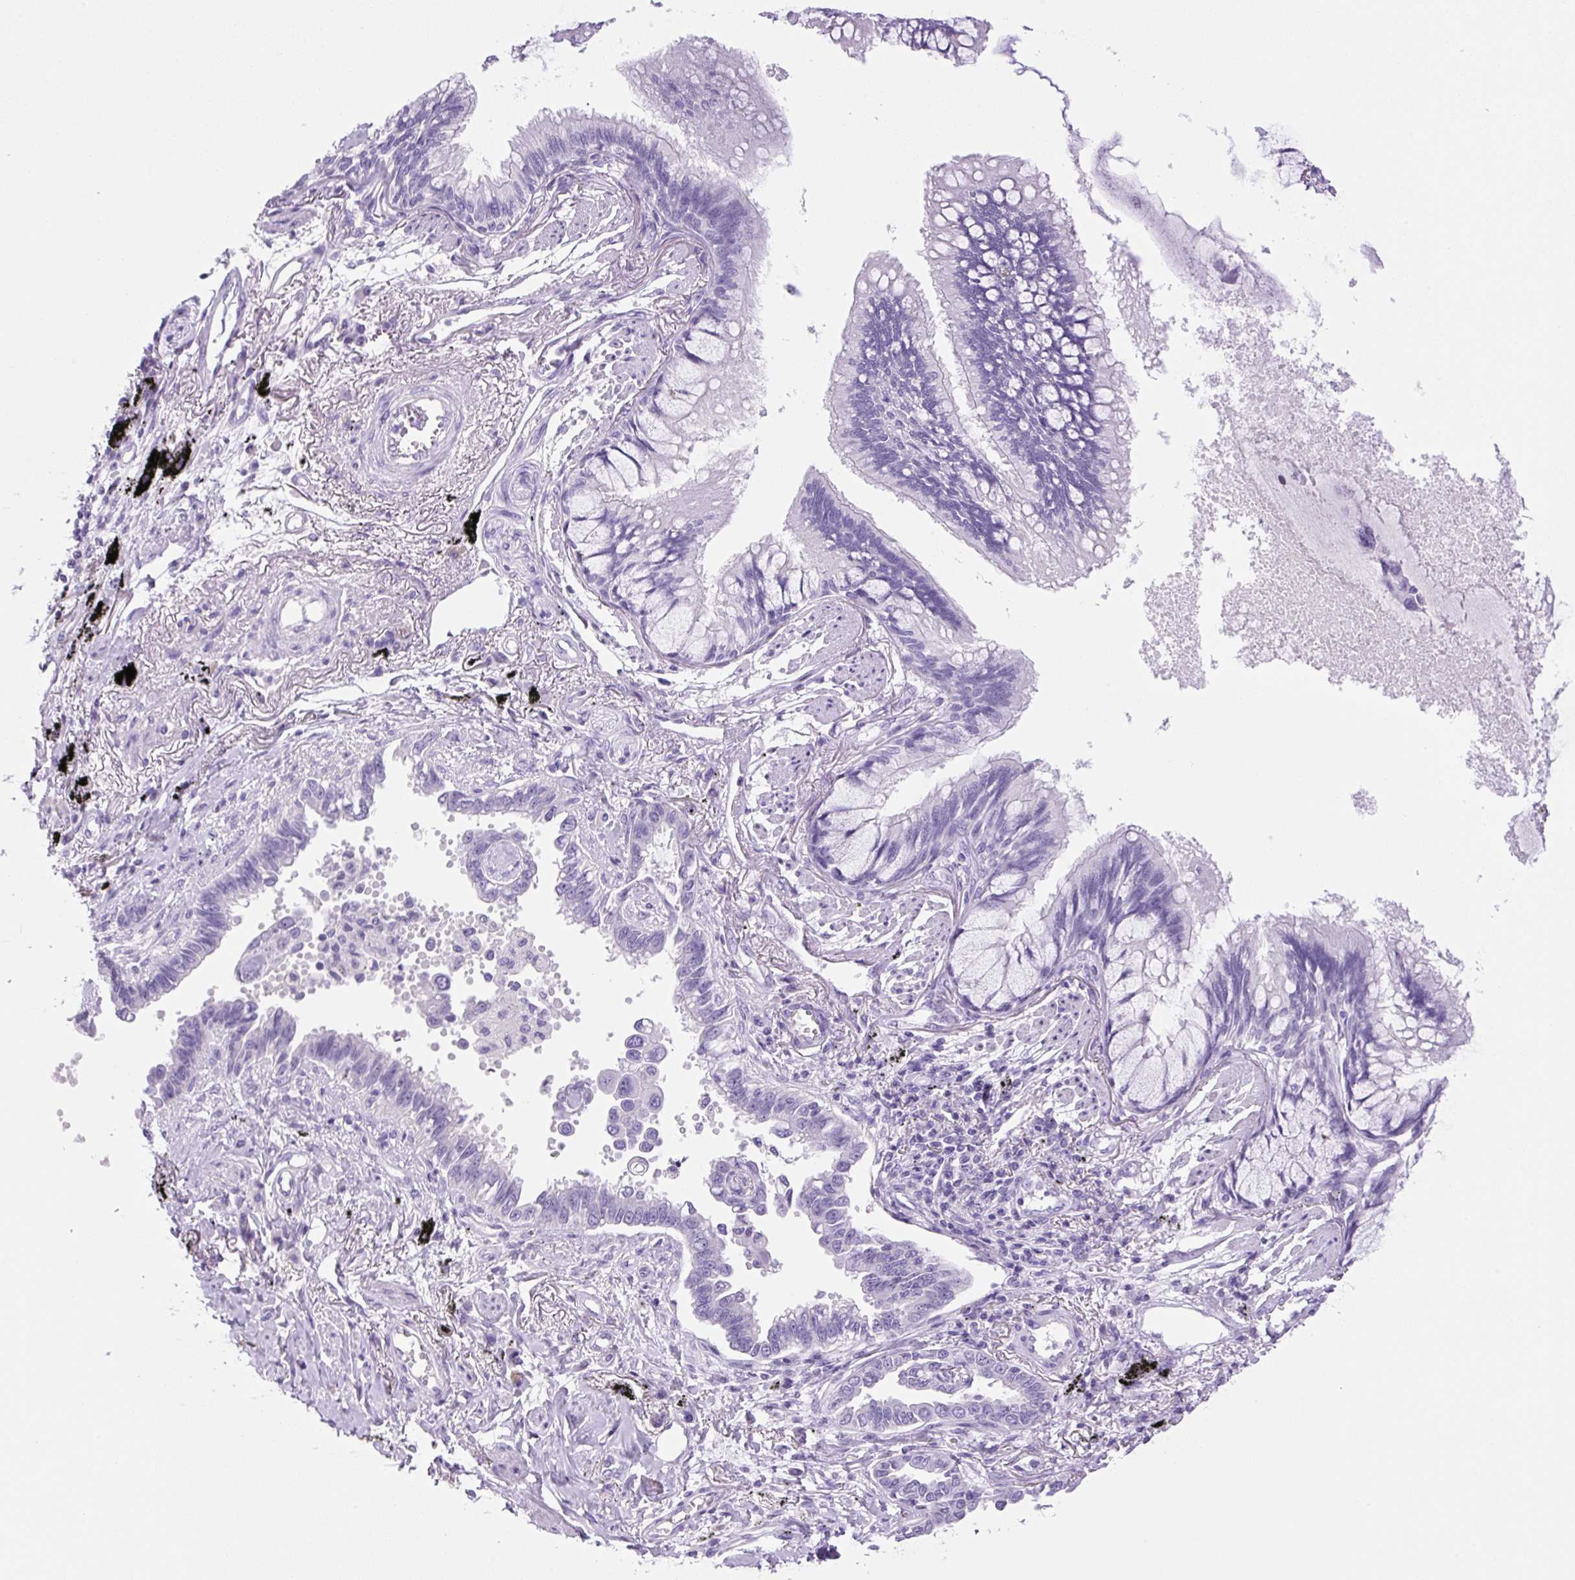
{"staining": {"intensity": "negative", "quantity": "none", "location": "none"}, "tissue": "lung cancer", "cell_type": "Tumor cells", "image_type": "cancer", "snomed": [{"axis": "morphology", "description": "Adenocarcinoma, NOS"}, {"axis": "topography", "description": "Lung"}], "caption": "This is an IHC histopathology image of lung cancer (adenocarcinoma). There is no positivity in tumor cells.", "gene": "PRRT1", "patient": {"sex": "male", "age": 67}}